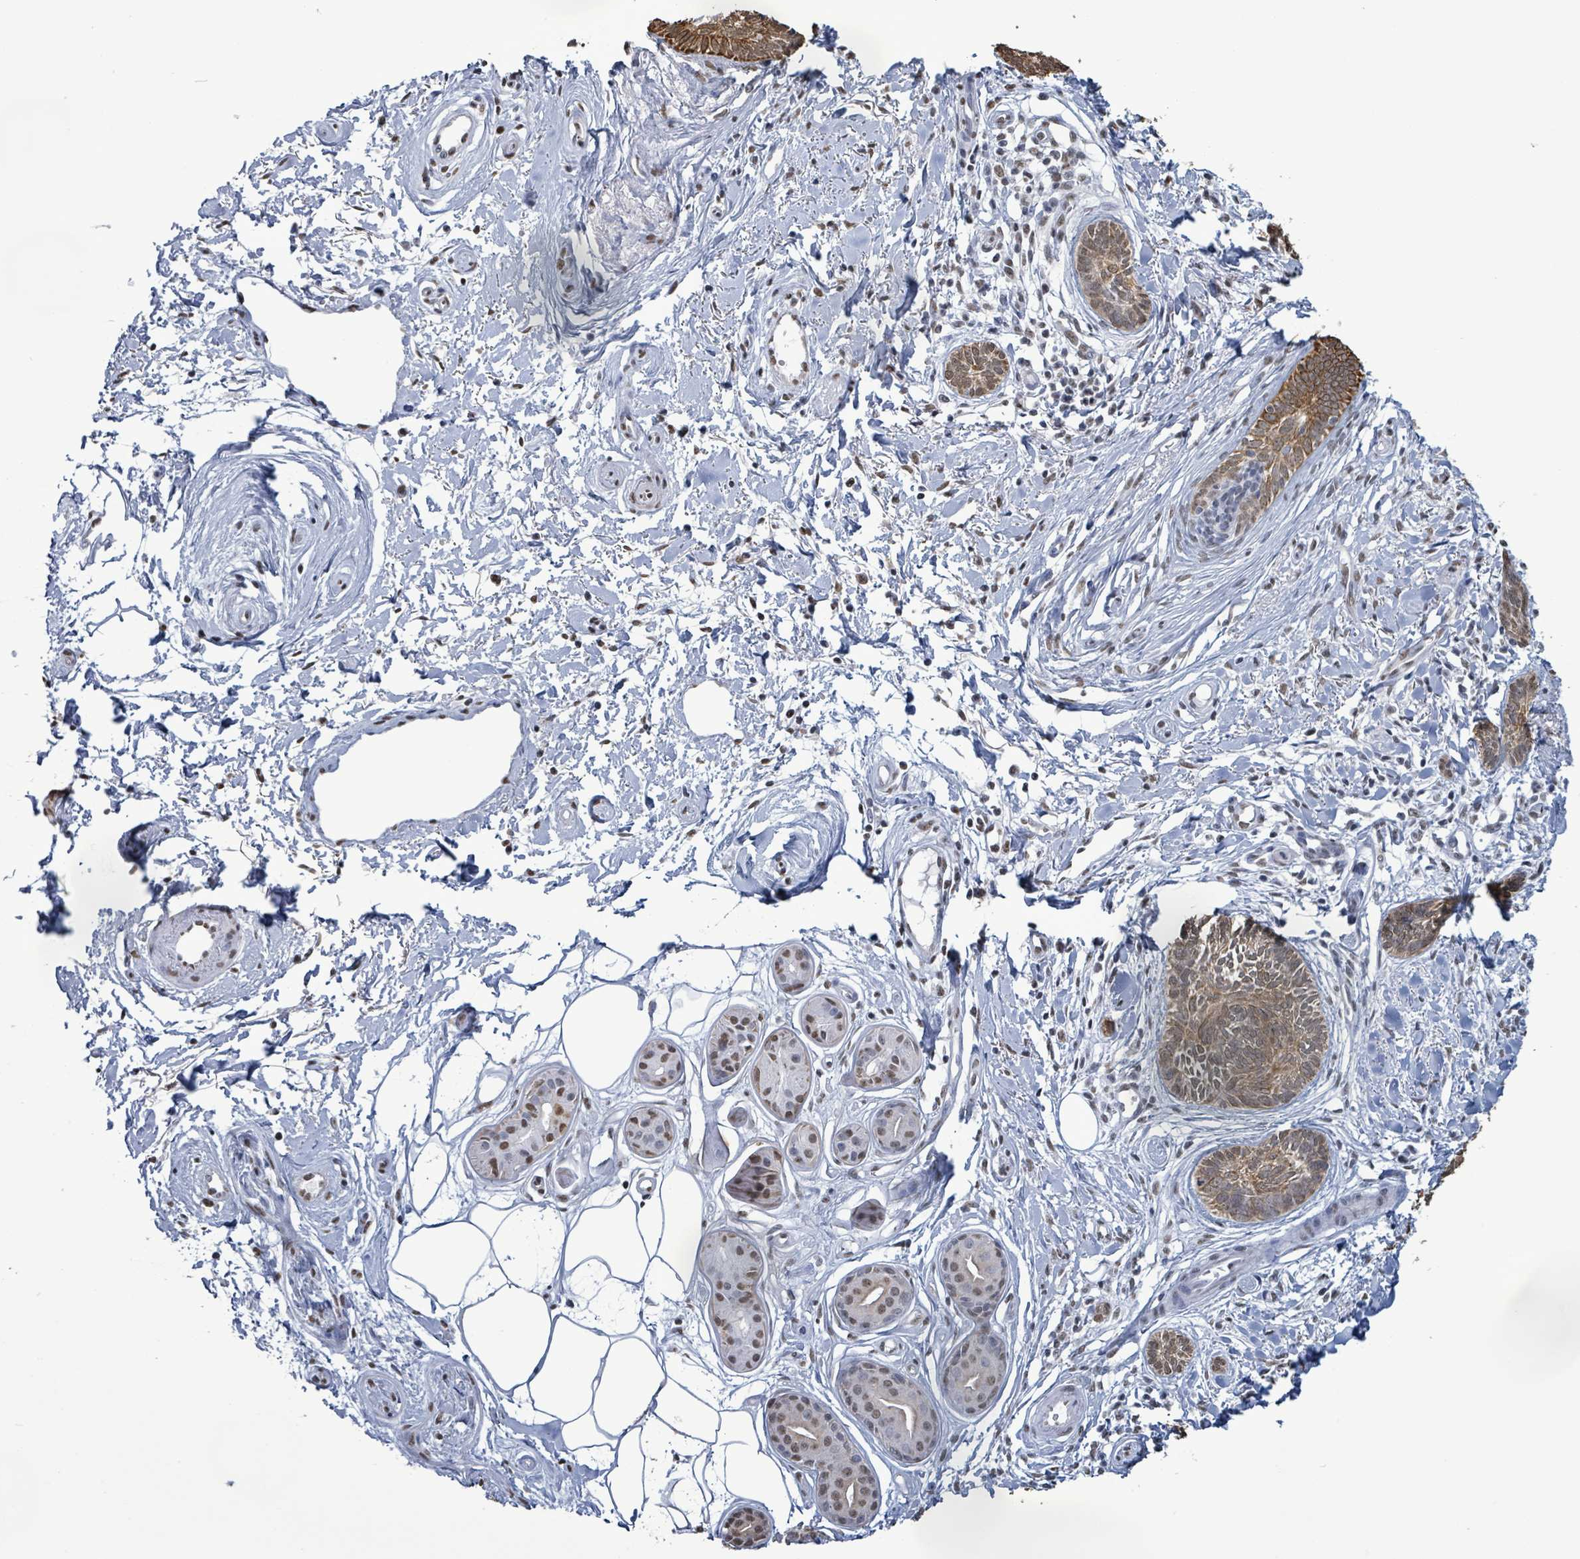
{"staining": {"intensity": "moderate", "quantity": ">75%", "location": "cytoplasmic/membranous"}, "tissue": "skin cancer", "cell_type": "Tumor cells", "image_type": "cancer", "snomed": [{"axis": "morphology", "description": "Basal cell carcinoma"}, {"axis": "topography", "description": "Skin"}], "caption": "Protein expression analysis of human skin basal cell carcinoma reveals moderate cytoplasmic/membranous positivity in about >75% of tumor cells.", "gene": "SAMD14", "patient": {"sex": "female", "age": 81}}